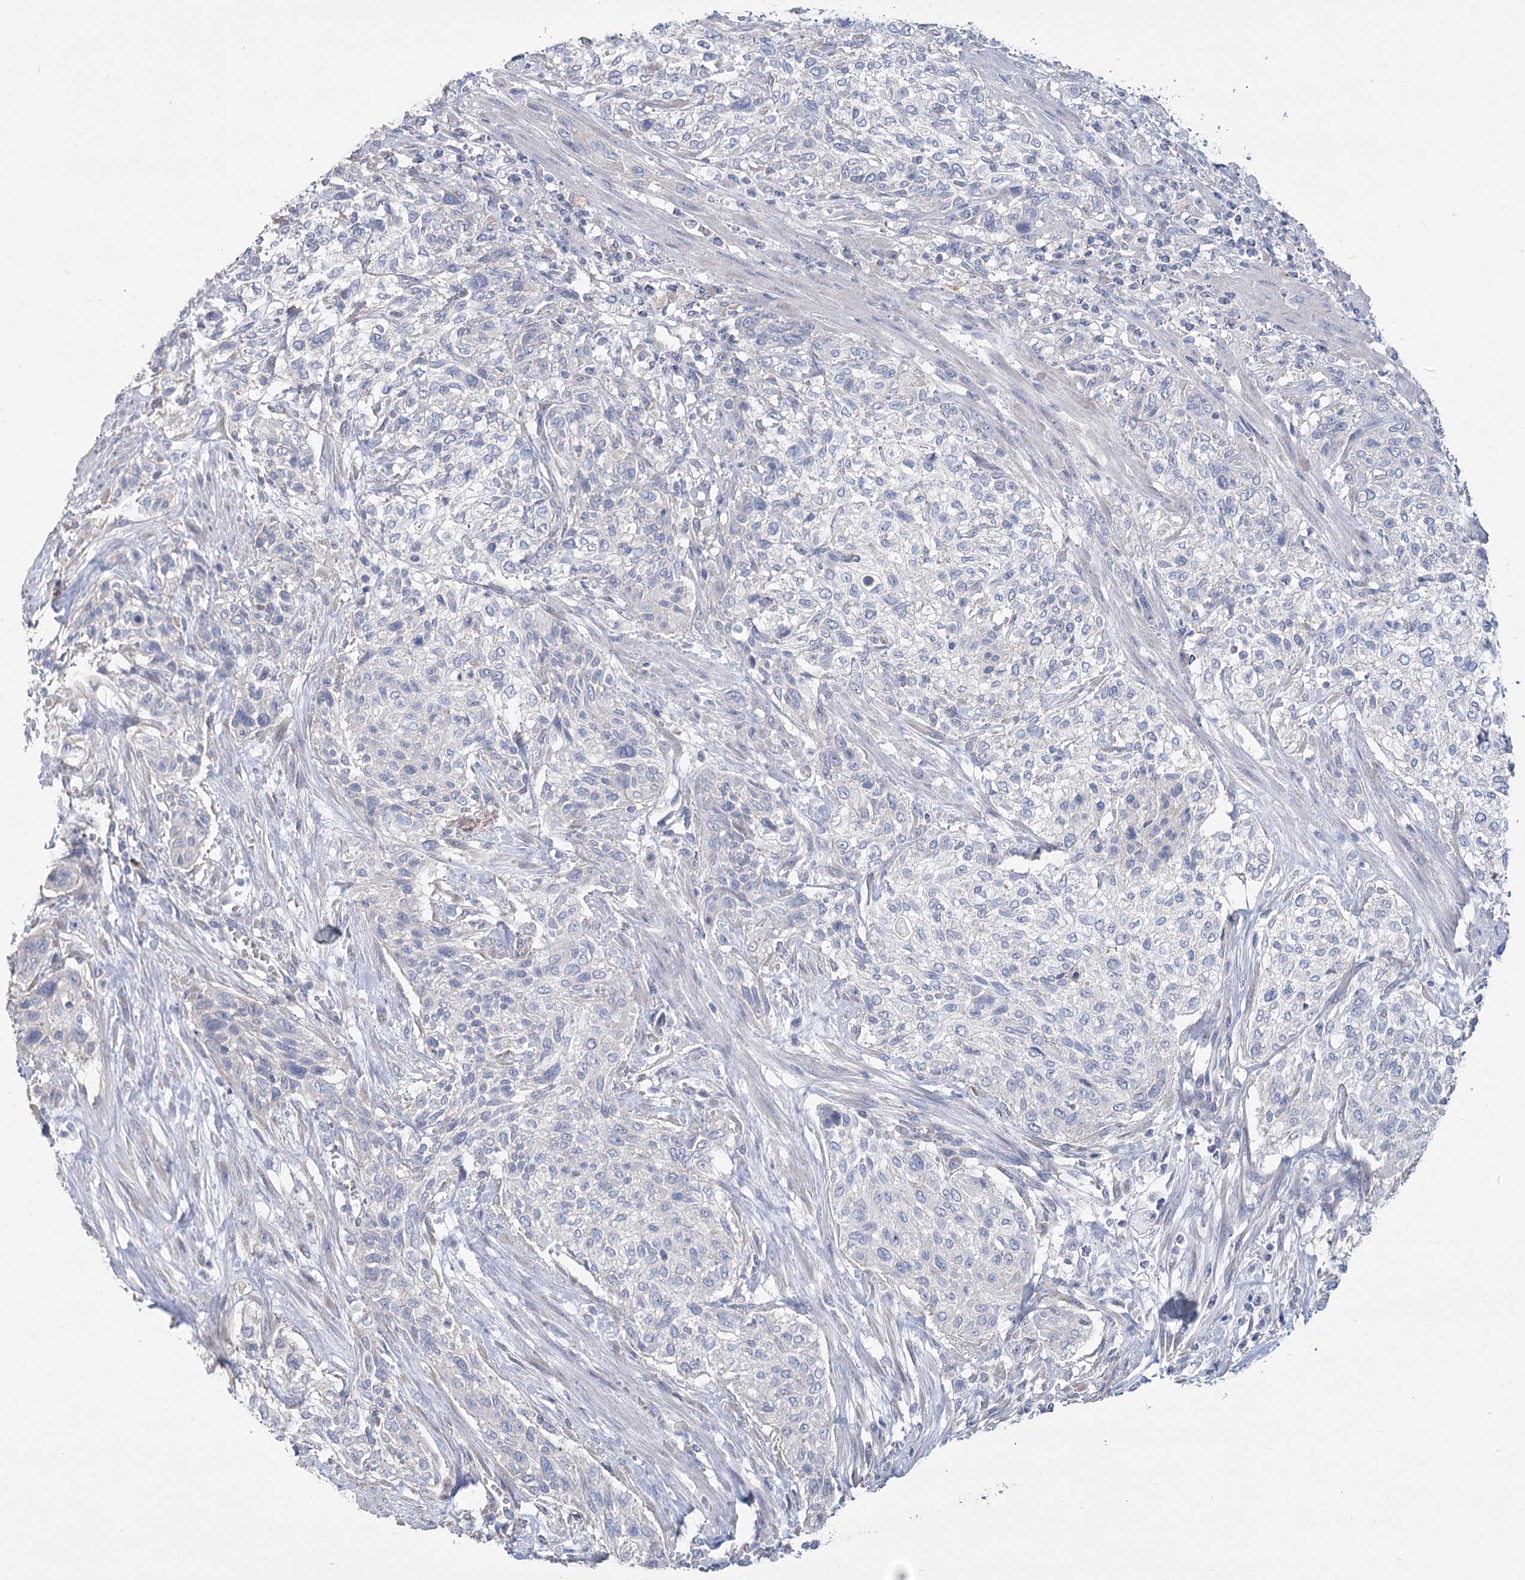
{"staining": {"intensity": "negative", "quantity": "none", "location": "none"}, "tissue": "urothelial cancer", "cell_type": "Tumor cells", "image_type": "cancer", "snomed": [{"axis": "morphology", "description": "Normal tissue, NOS"}, {"axis": "morphology", "description": "Urothelial carcinoma, NOS"}, {"axis": "topography", "description": "Urinary bladder"}, {"axis": "topography", "description": "Peripheral nerve tissue"}], "caption": "IHC of transitional cell carcinoma shows no expression in tumor cells.", "gene": "SLC9A3", "patient": {"sex": "male", "age": 35}}